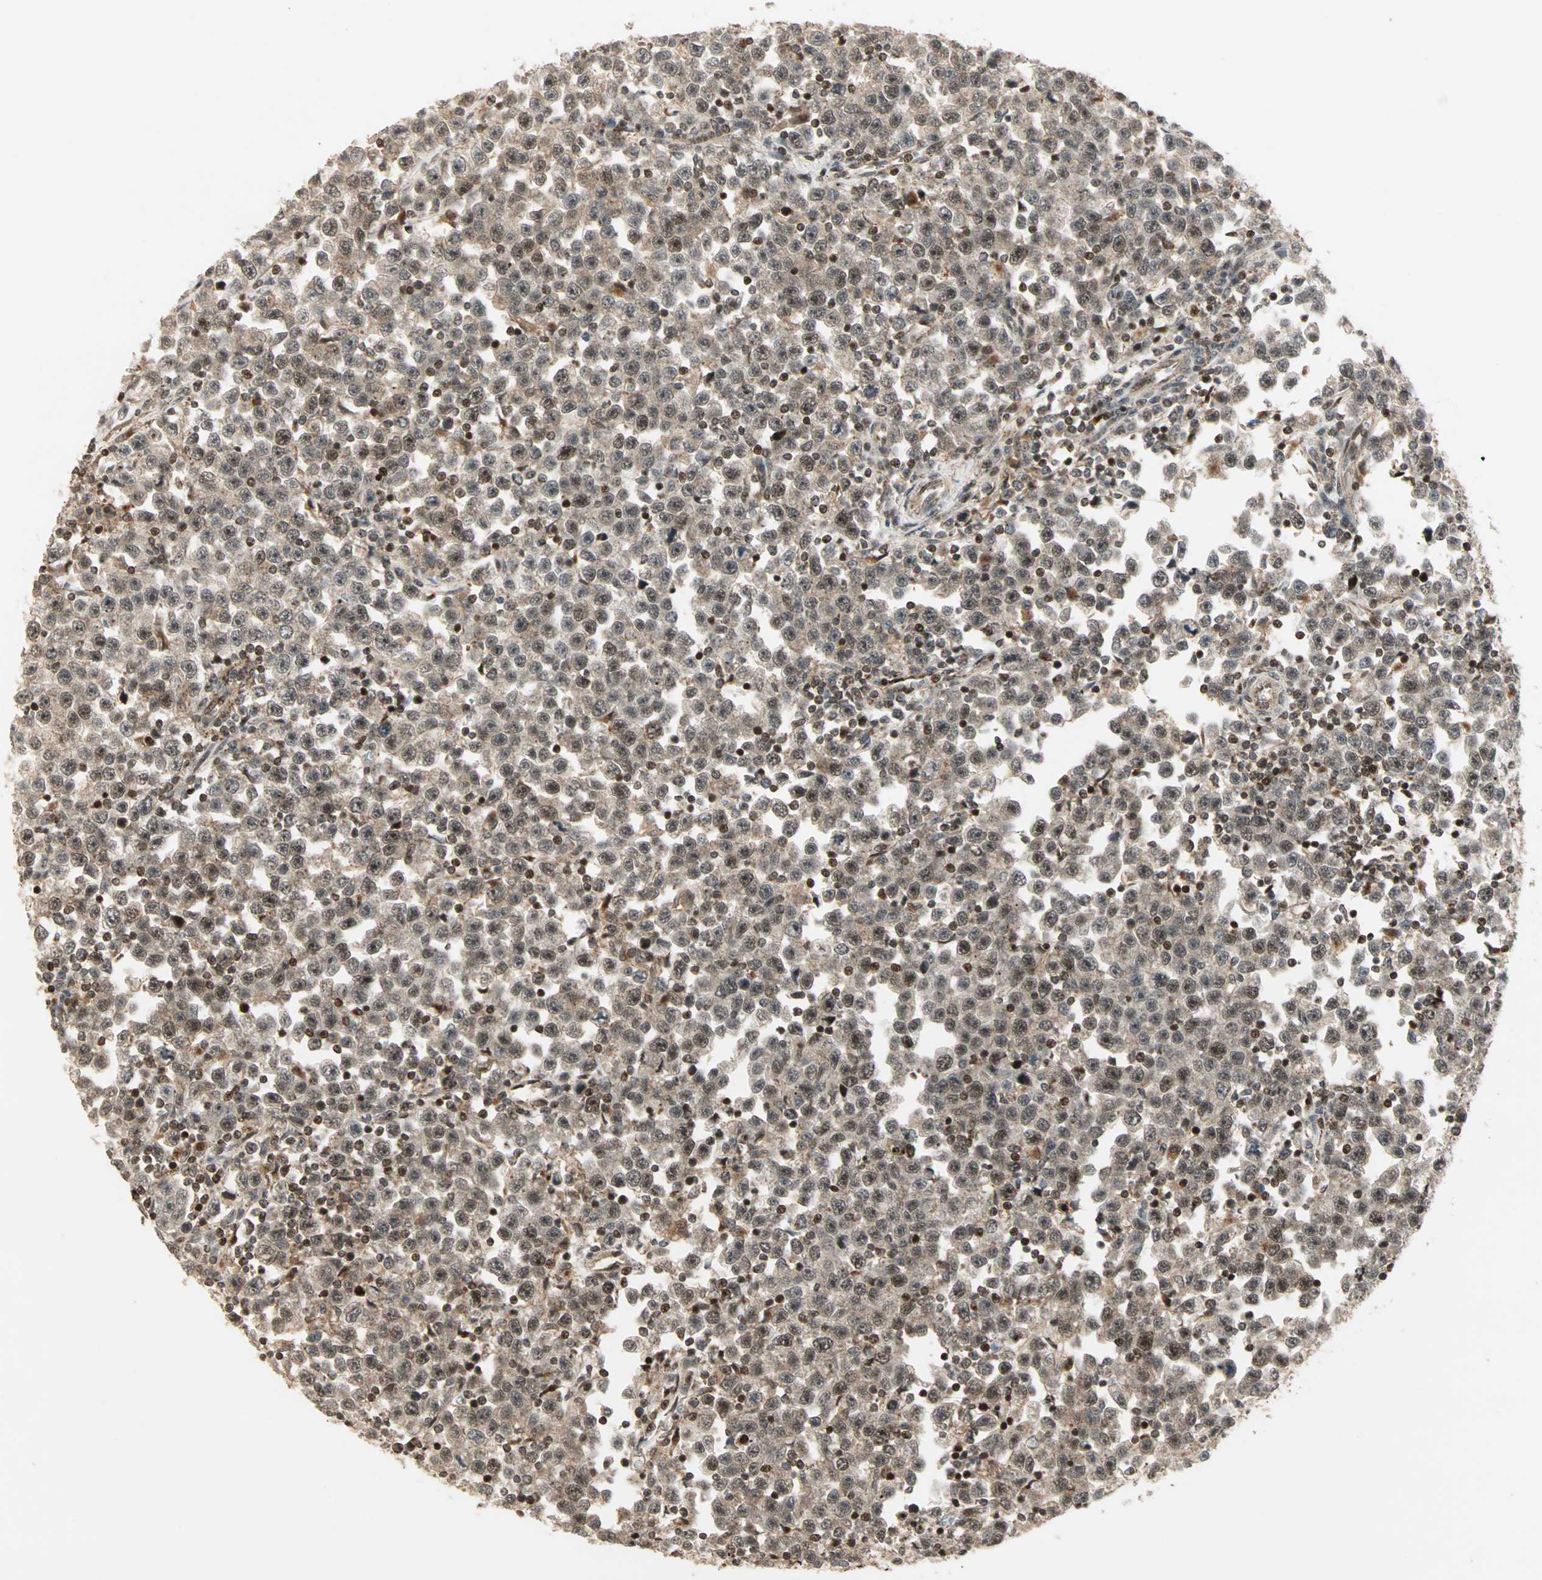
{"staining": {"intensity": "strong", "quantity": ">75%", "location": "cytoplasmic/membranous,nuclear"}, "tissue": "testis cancer", "cell_type": "Tumor cells", "image_type": "cancer", "snomed": [{"axis": "morphology", "description": "Seminoma, NOS"}, {"axis": "topography", "description": "Testis"}], "caption": "Brown immunohistochemical staining in human seminoma (testis) shows strong cytoplasmic/membranous and nuclear positivity in approximately >75% of tumor cells.", "gene": "ZBED9", "patient": {"sex": "male", "age": 43}}